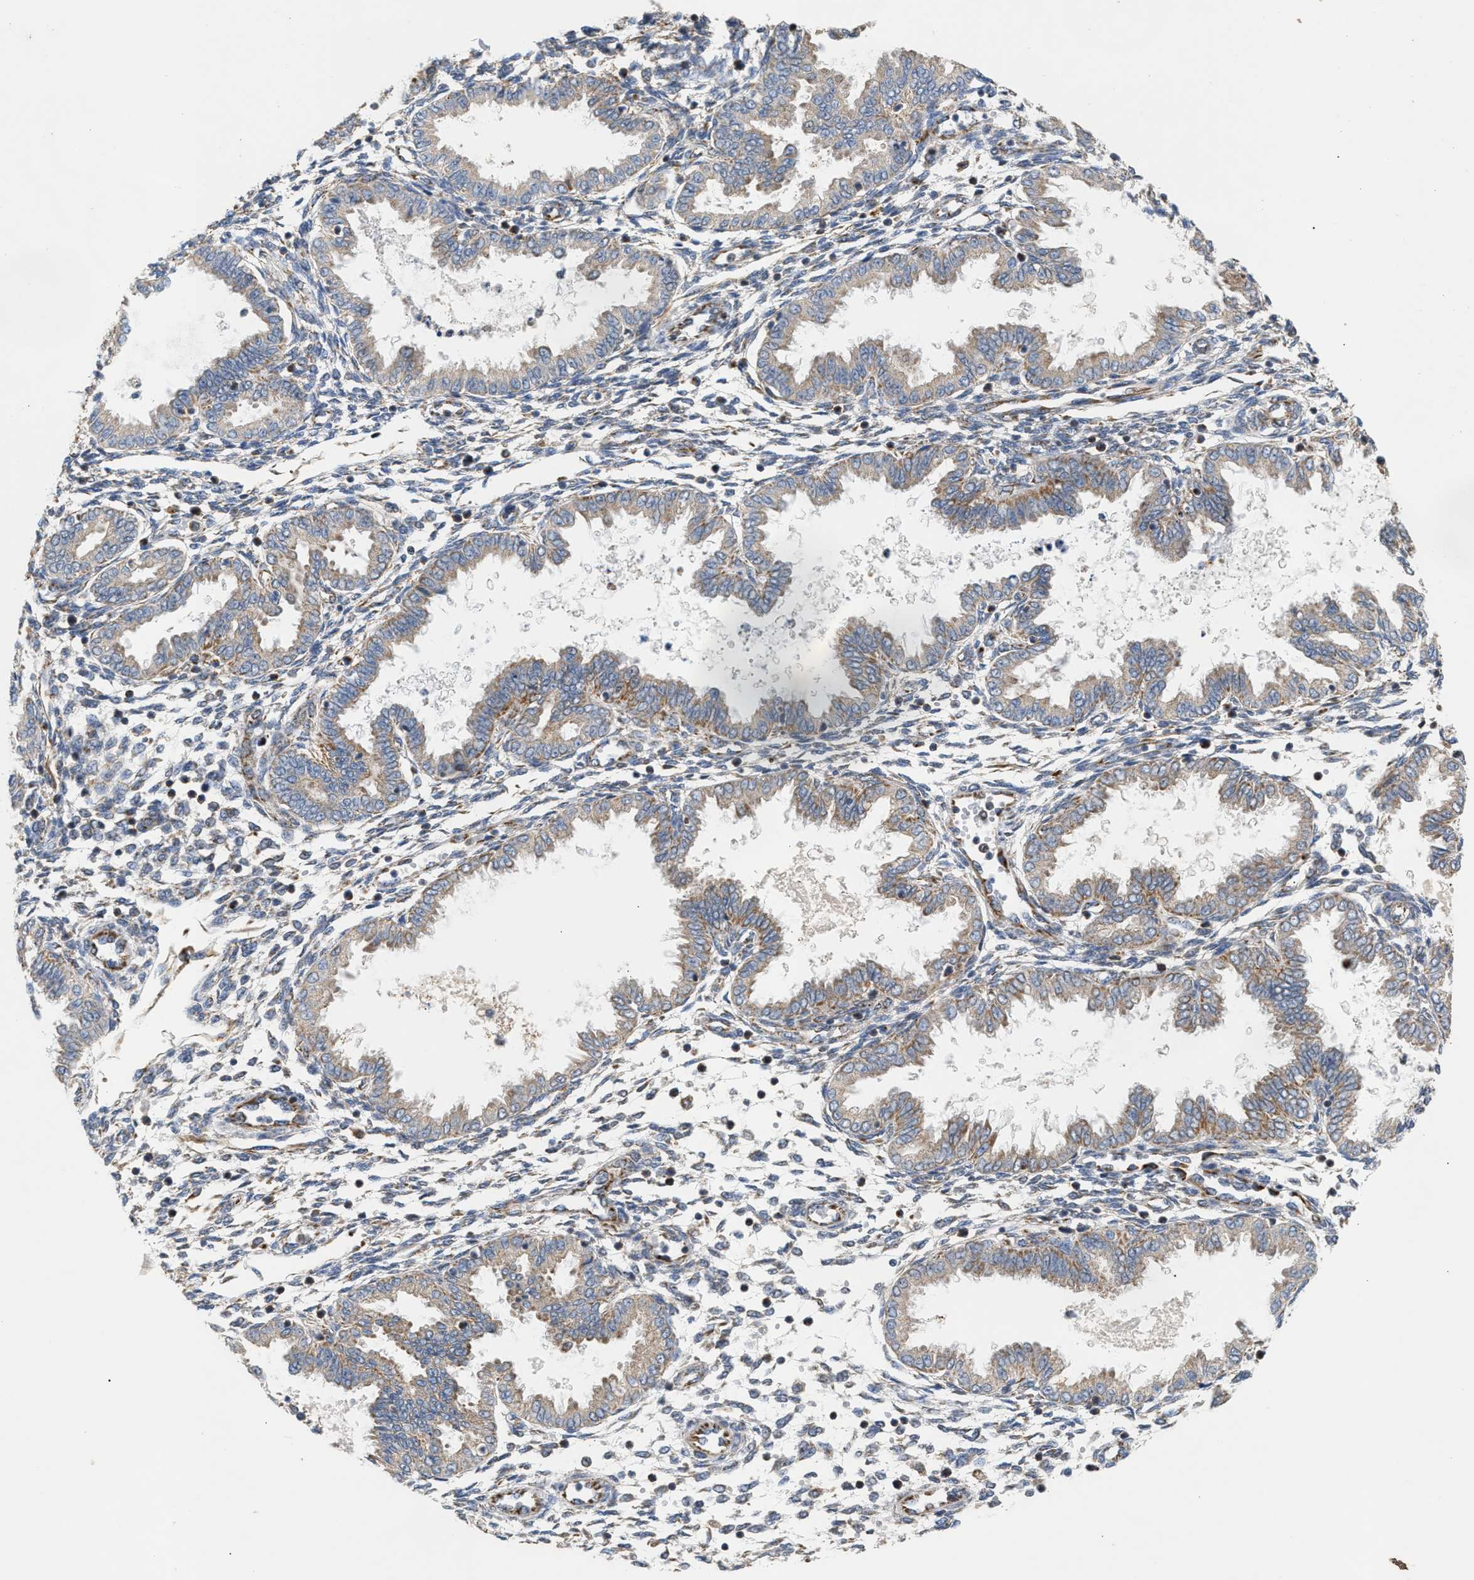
{"staining": {"intensity": "weak", "quantity": "<25%", "location": "cytoplasmic/membranous"}, "tissue": "endometrium", "cell_type": "Cells in endometrial stroma", "image_type": "normal", "snomed": [{"axis": "morphology", "description": "Normal tissue, NOS"}, {"axis": "topography", "description": "Endometrium"}], "caption": "This micrograph is of normal endometrium stained with immunohistochemistry (IHC) to label a protein in brown with the nuclei are counter-stained blue. There is no positivity in cells in endometrial stroma.", "gene": "TACO1", "patient": {"sex": "female", "age": 33}}